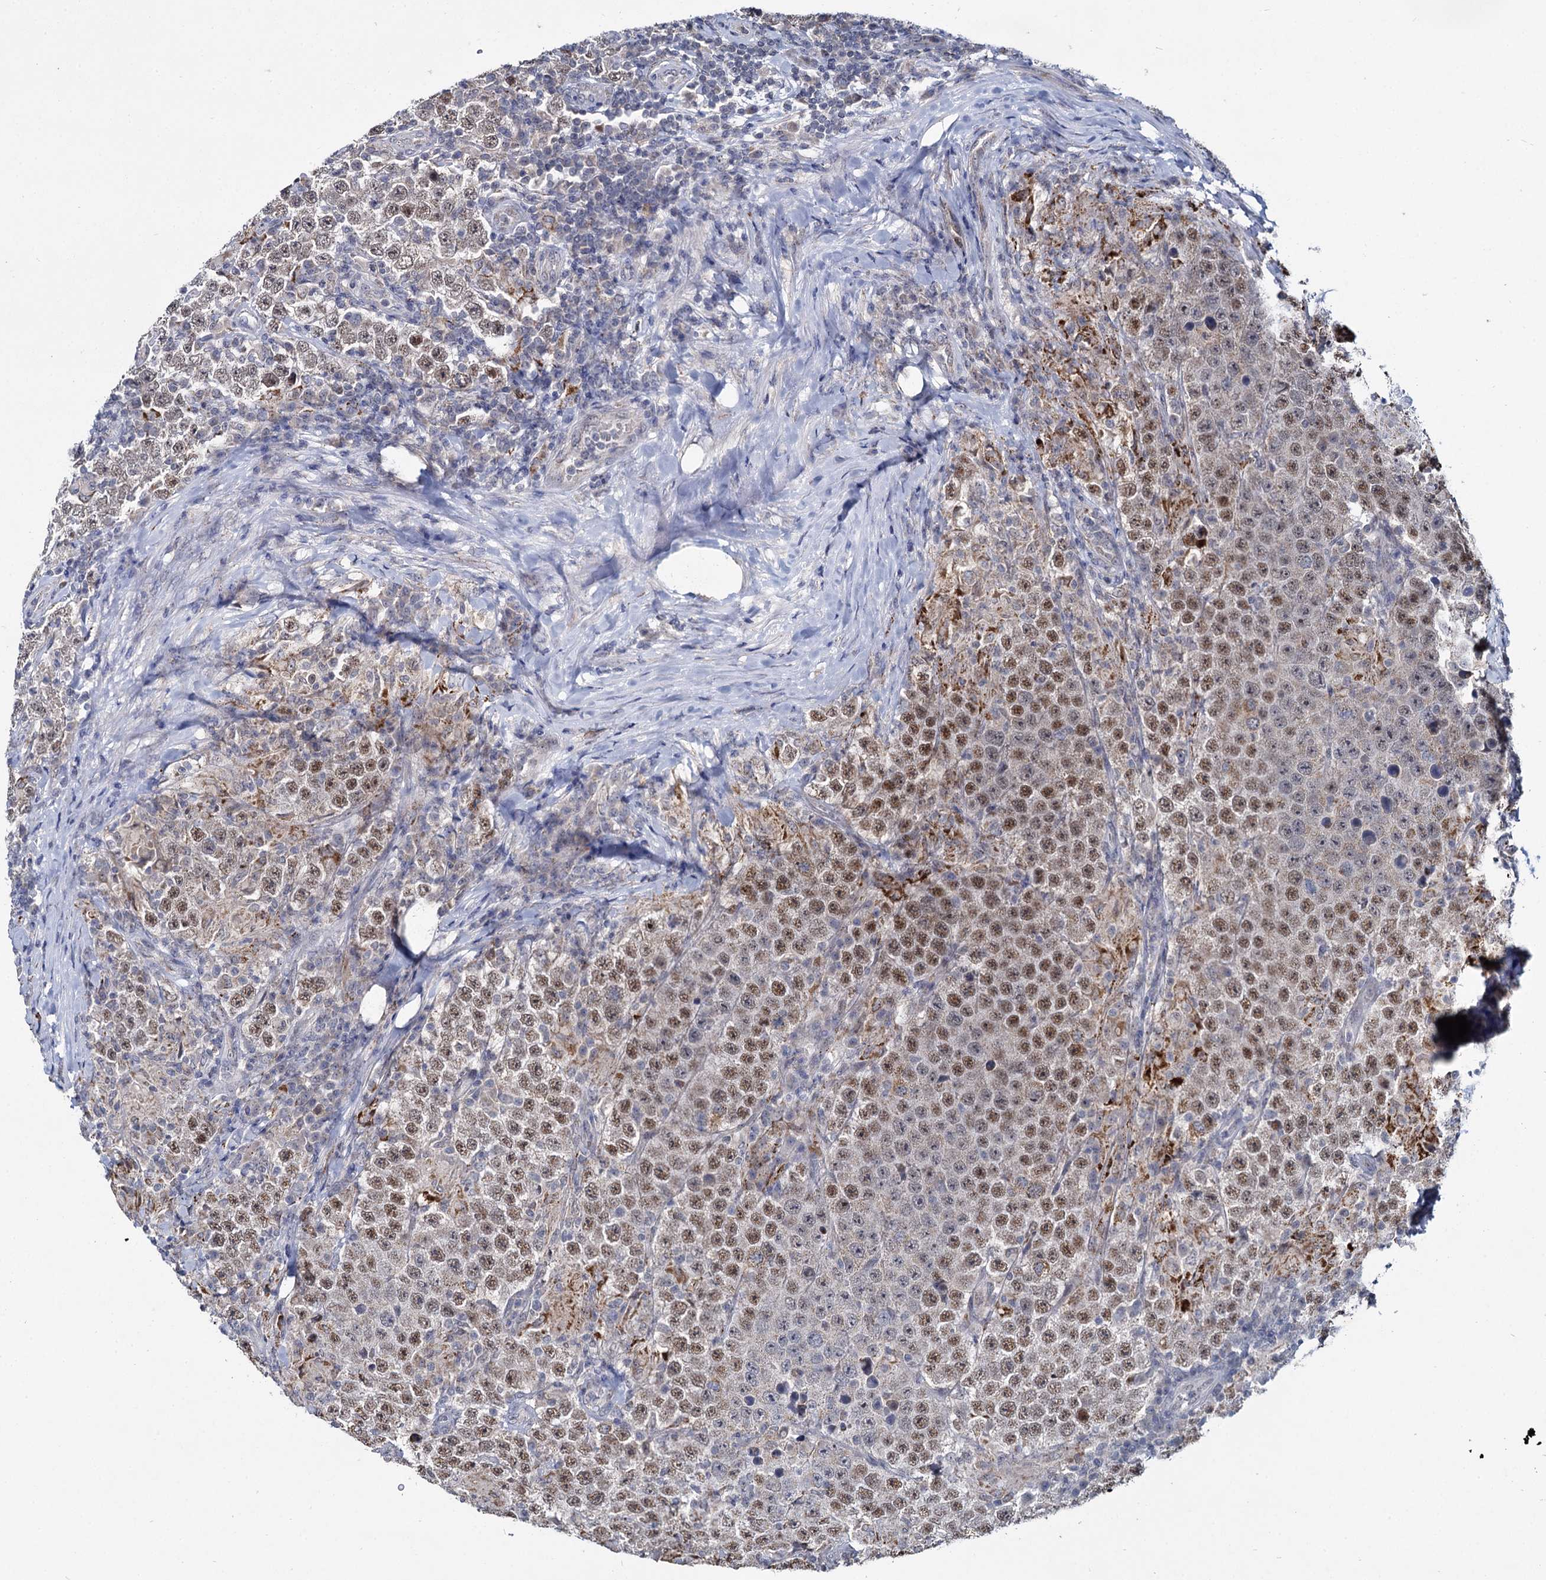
{"staining": {"intensity": "moderate", "quantity": ">75%", "location": "nuclear"}, "tissue": "testis cancer", "cell_type": "Tumor cells", "image_type": "cancer", "snomed": [{"axis": "morphology", "description": "Normal tissue, NOS"}, {"axis": "morphology", "description": "Urothelial carcinoma, High grade"}, {"axis": "morphology", "description": "Seminoma, NOS"}, {"axis": "morphology", "description": "Carcinoma, Embryonal, NOS"}, {"axis": "topography", "description": "Urinary bladder"}, {"axis": "topography", "description": "Testis"}], "caption": "Brown immunohistochemical staining in testis cancer (embryonal carcinoma) reveals moderate nuclear positivity in approximately >75% of tumor cells.", "gene": "RPUSD4", "patient": {"sex": "male", "age": 41}}